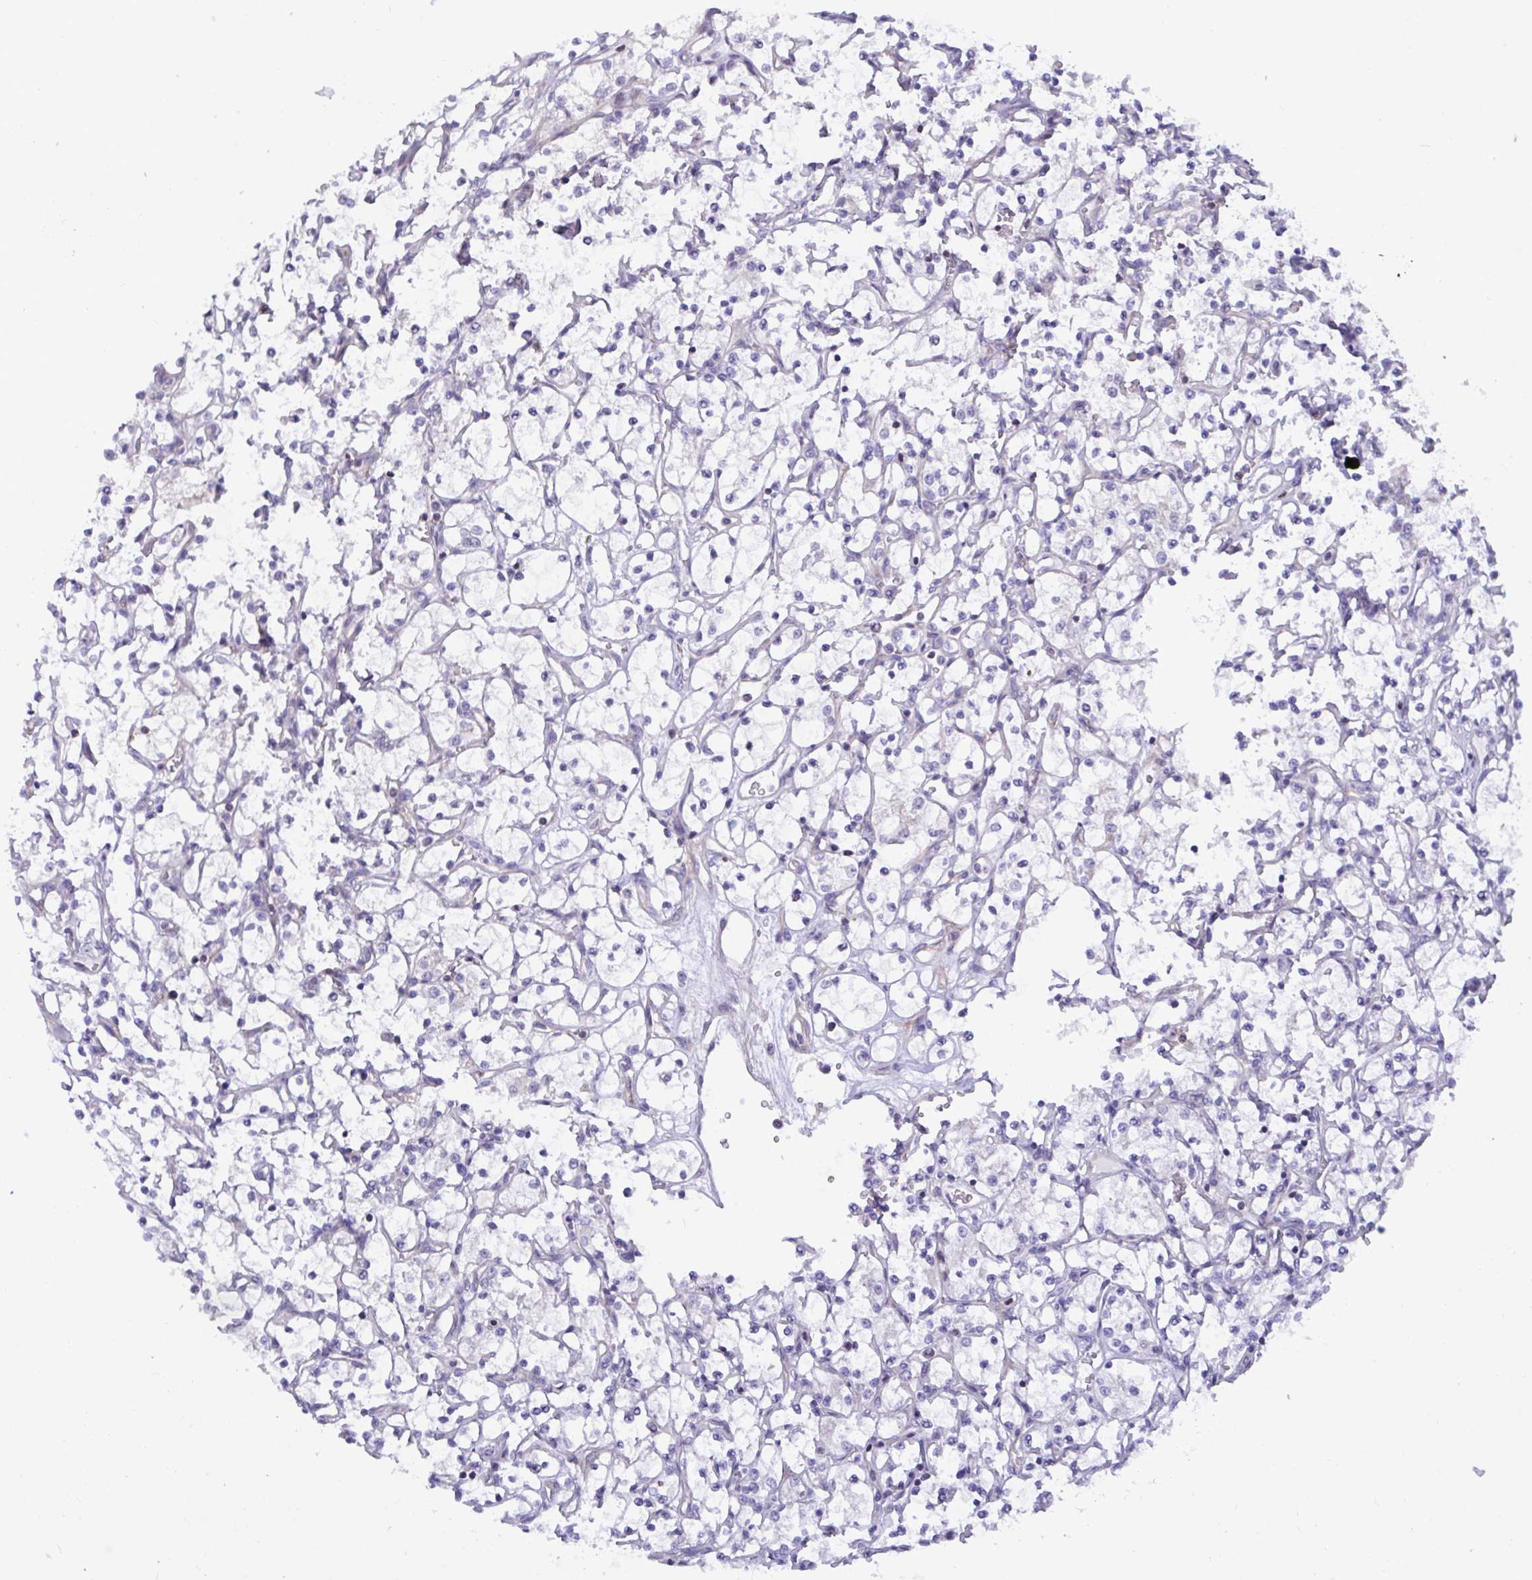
{"staining": {"intensity": "negative", "quantity": "none", "location": "none"}, "tissue": "renal cancer", "cell_type": "Tumor cells", "image_type": "cancer", "snomed": [{"axis": "morphology", "description": "Adenocarcinoma, NOS"}, {"axis": "topography", "description": "Kidney"}], "caption": "A histopathology image of human renal adenocarcinoma is negative for staining in tumor cells.", "gene": "SNX11", "patient": {"sex": "female", "age": 69}}